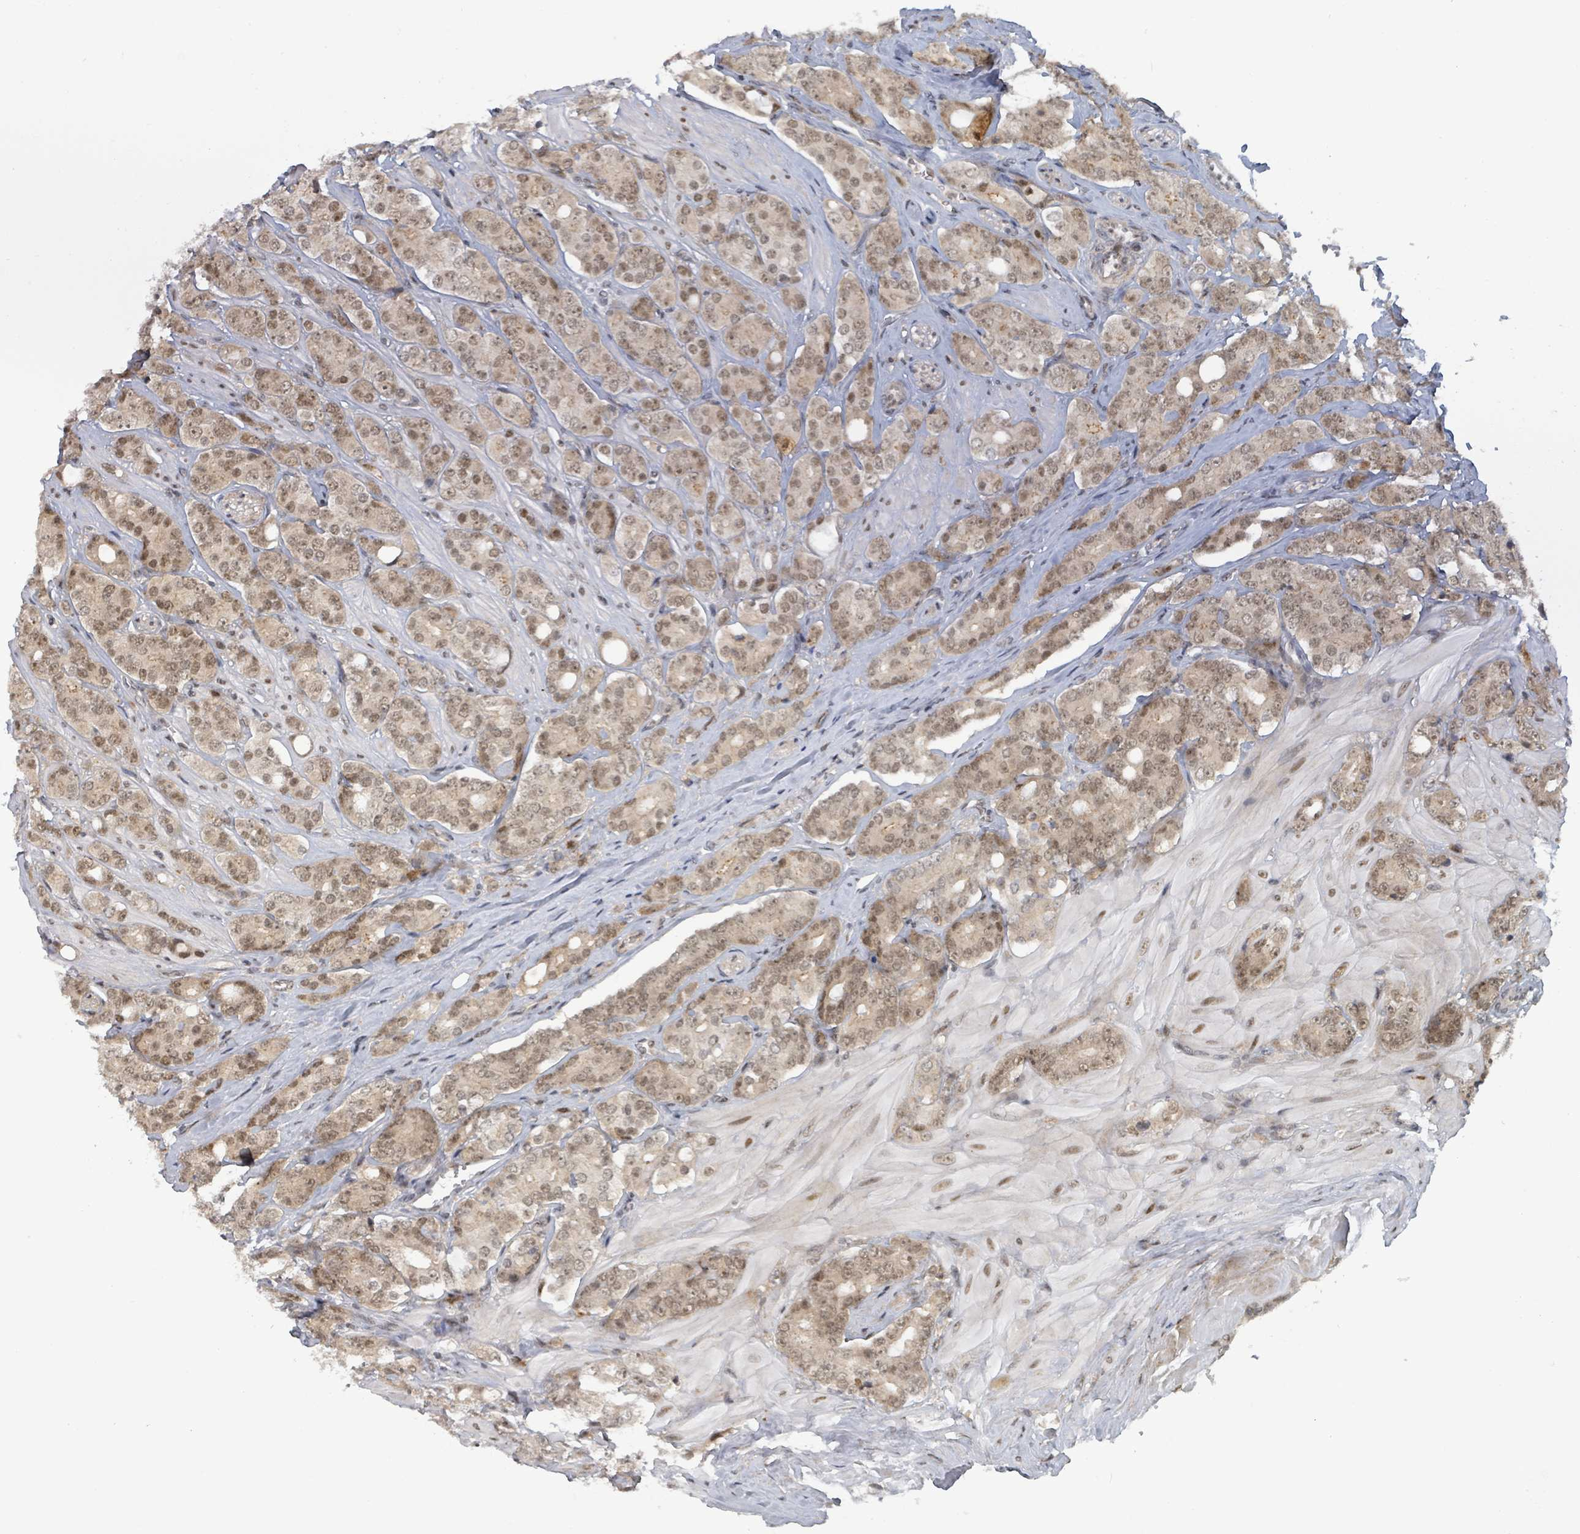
{"staining": {"intensity": "moderate", "quantity": ">75%", "location": "cytoplasmic/membranous,nuclear"}, "tissue": "prostate cancer", "cell_type": "Tumor cells", "image_type": "cancer", "snomed": [{"axis": "morphology", "description": "Adenocarcinoma, High grade"}, {"axis": "topography", "description": "Prostate"}], "caption": "This is a photomicrograph of immunohistochemistry (IHC) staining of prostate cancer (high-grade adenocarcinoma), which shows moderate staining in the cytoplasmic/membranous and nuclear of tumor cells.", "gene": "GTF3C1", "patient": {"sex": "male", "age": 62}}